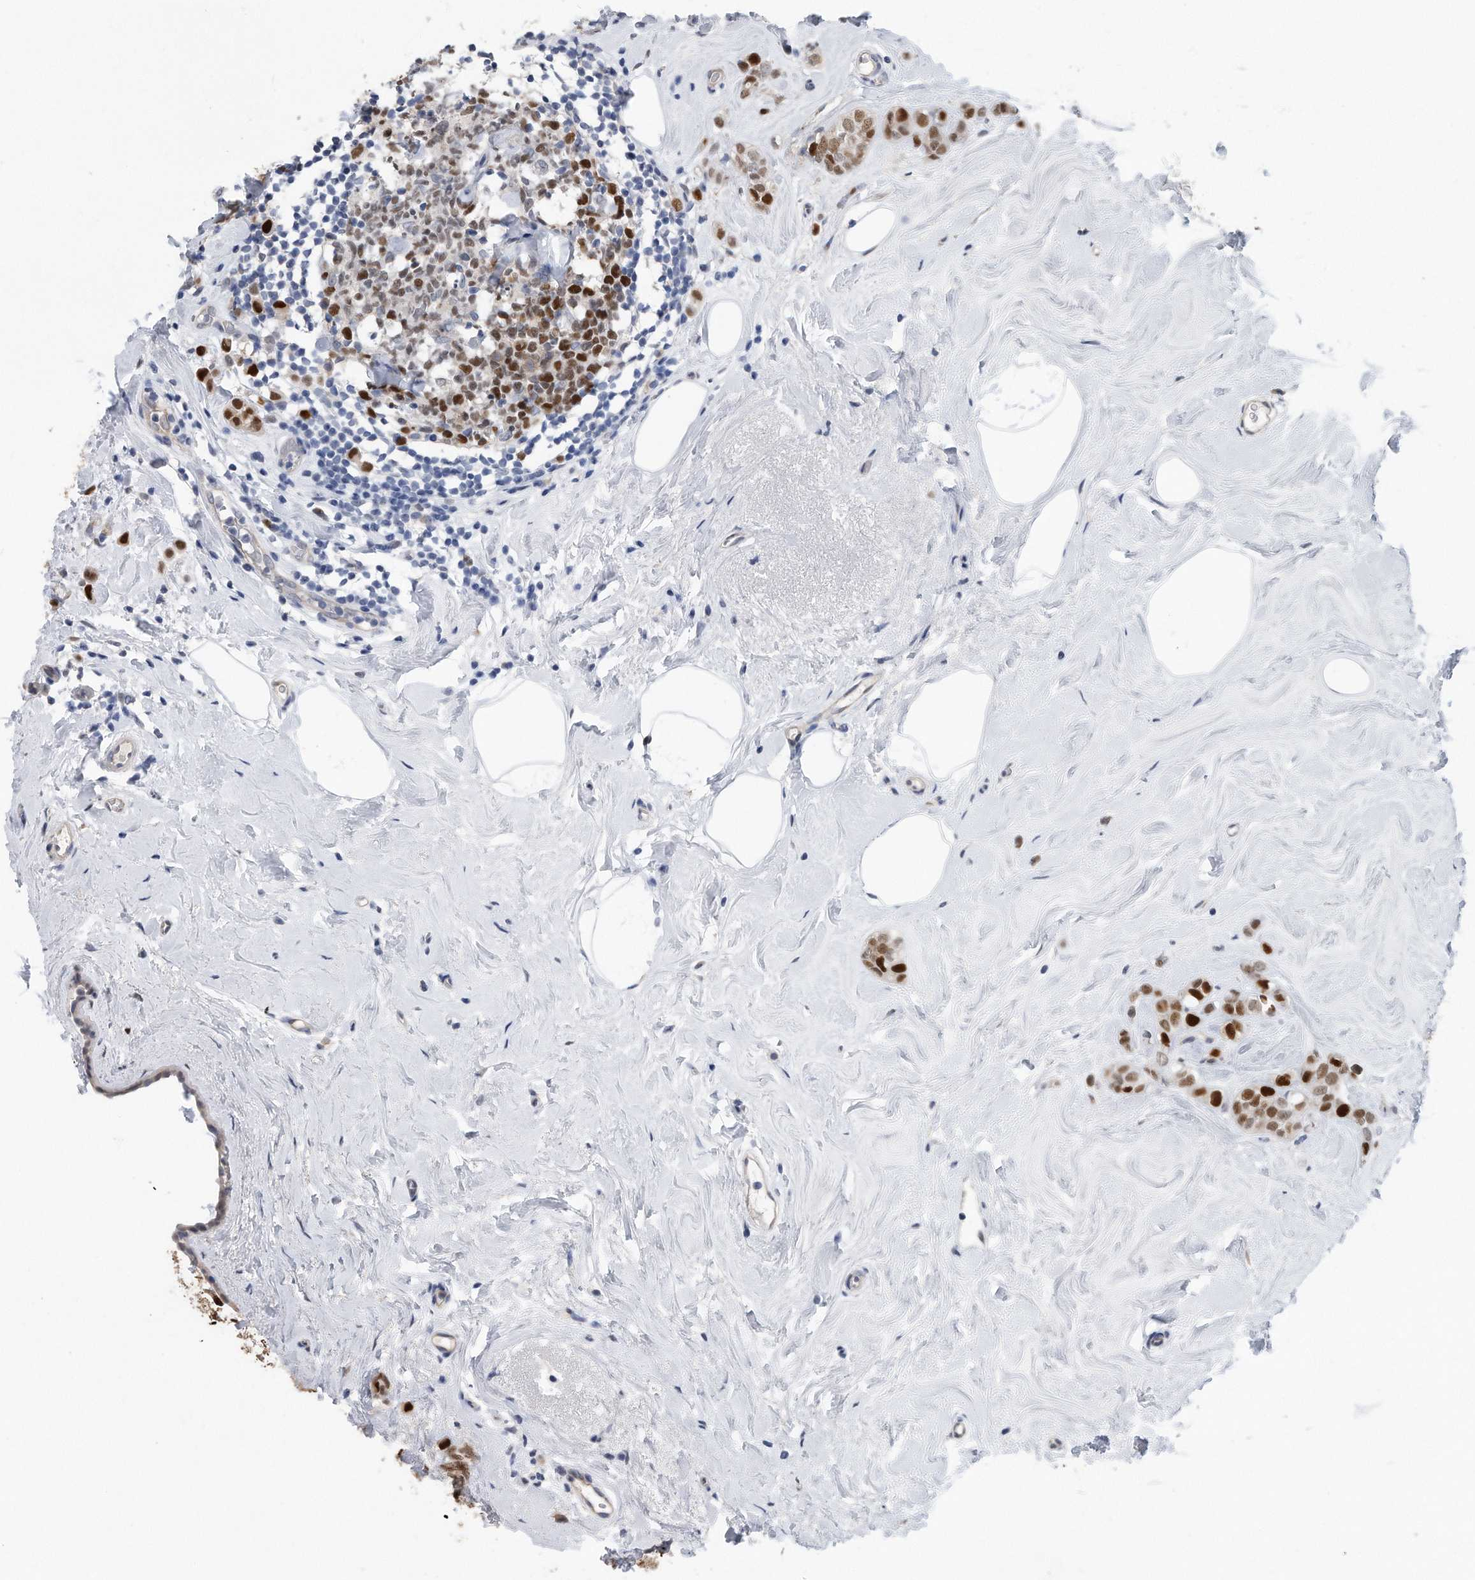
{"staining": {"intensity": "strong", "quantity": "25%-75%", "location": "nuclear"}, "tissue": "breast cancer", "cell_type": "Tumor cells", "image_type": "cancer", "snomed": [{"axis": "morphology", "description": "Lobular carcinoma"}, {"axis": "topography", "description": "Breast"}], "caption": "Human breast lobular carcinoma stained for a protein (brown) reveals strong nuclear positive expression in about 25%-75% of tumor cells.", "gene": "PCNA", "patient": {"sex": "female", "age": 47}}